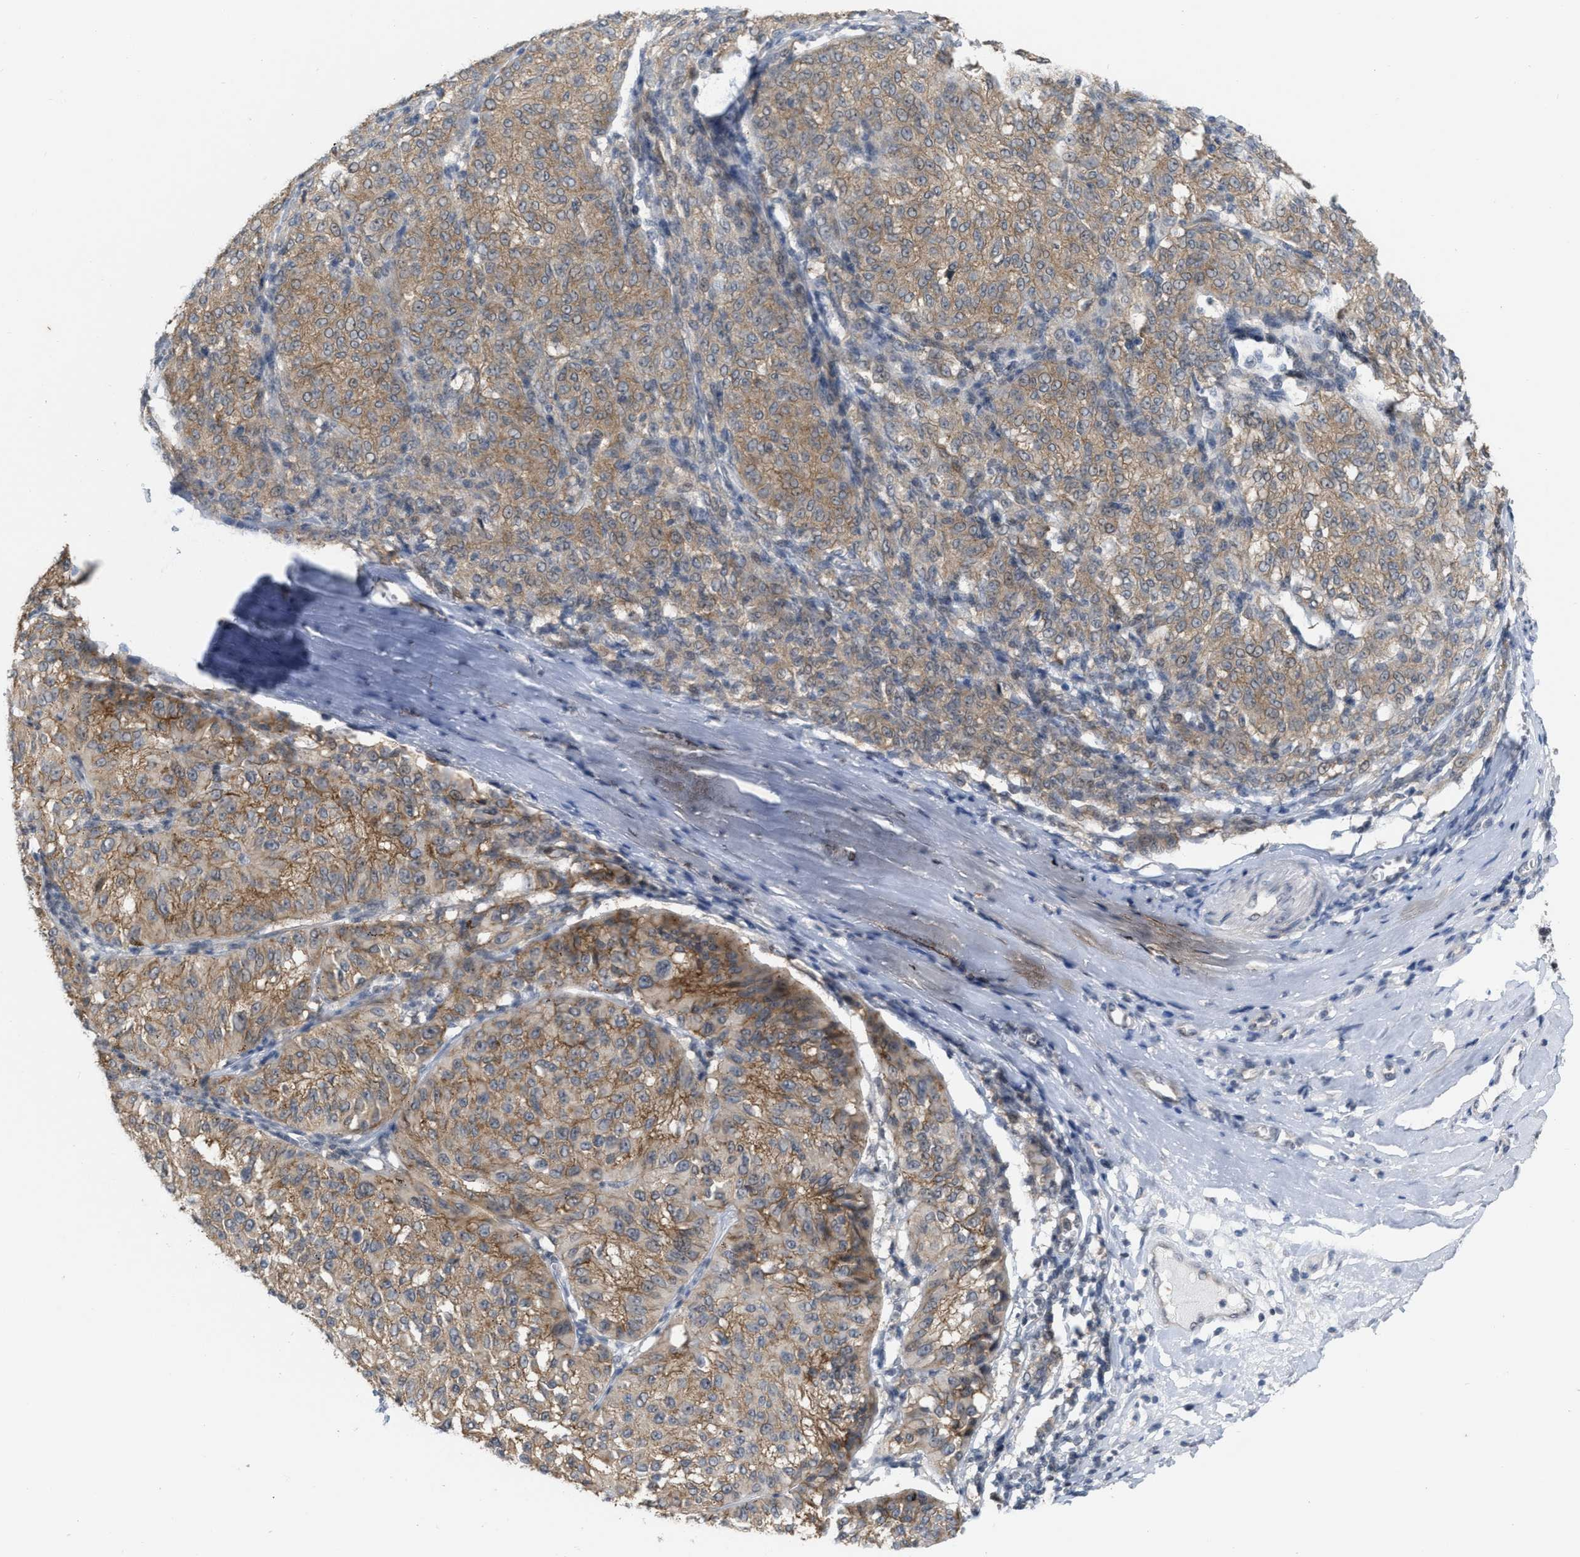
{"staining": {"intensity": "moderate", "quantity": ">75%", "location": "cytoplasmic/membranous"}, "tissue": "melanoma", "cell_type": "Tumor cells", "image_type": "cancer", "snomed": [{"axis": "morphology", "description": "Malignant melanoma, NOS"}, {"axis": "topography", "description": "Skin"}], "caption": "About >75% of tumor cells in human malignant melanoma exhibit moderate cytoplasmic/membranous protein staining as visualized by brown immunohistochemical staining.", "gene": "BAIAP2L1", "patient": {"sex": "female", "age": 72}}